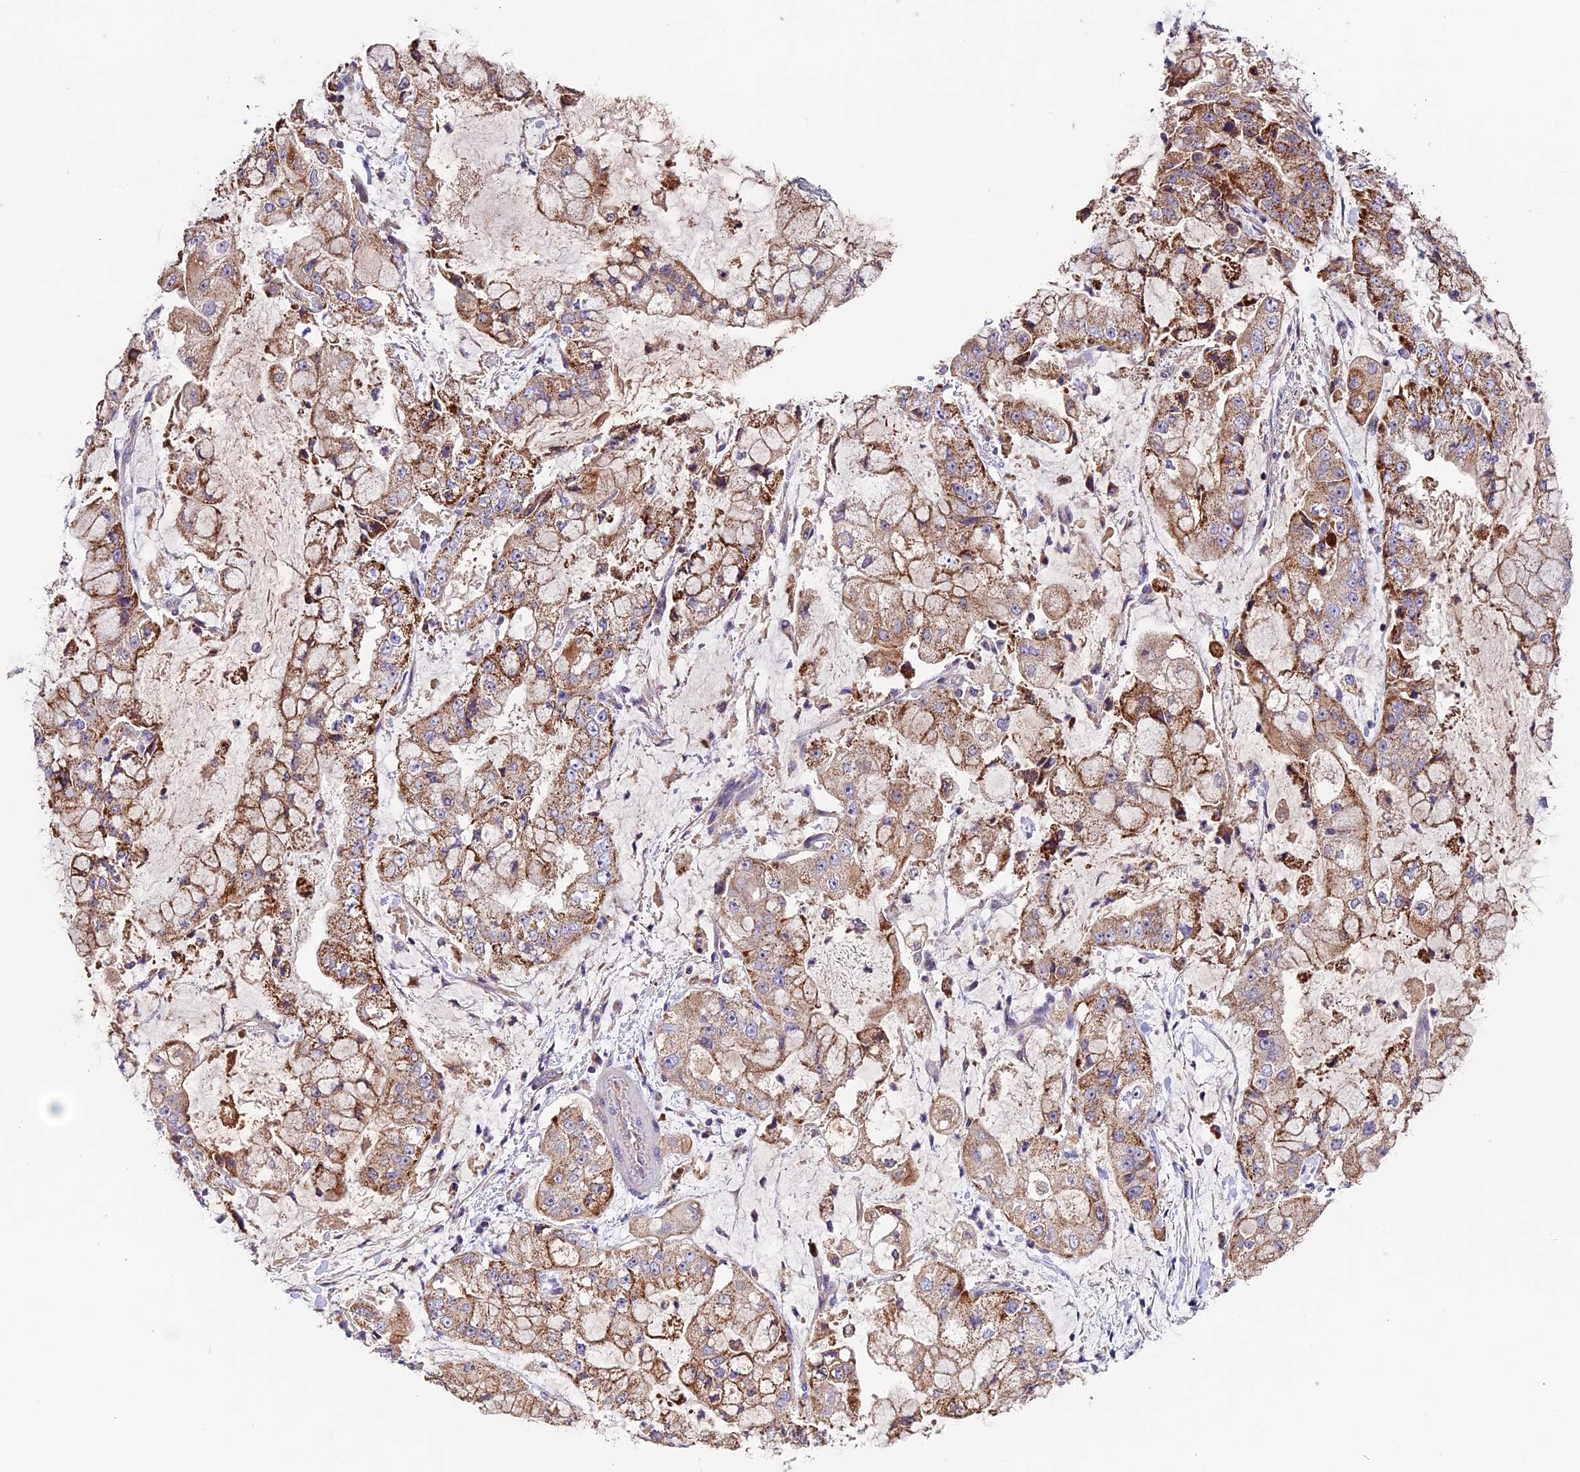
{"staining": {"intensity": "moderate", "quantity": ">75%", "location": "cytoplasmic/membranous"}, "tissue": "stomach cancer", "cell_type": "Tumor cells", "image_type": "cancer", "snomed": [{"axis": "morphology", "description": "Adenocarcinoma, NOS"}, {"axis": "topography", "description": "Stomach"}], "caption": "Stomach cancer stained for a protein demonstrates moderate cytoplasmic/membranous positivity in tumor cells.", "gene": "METTL22", "patient": {"sex": "male", "age": 76}}